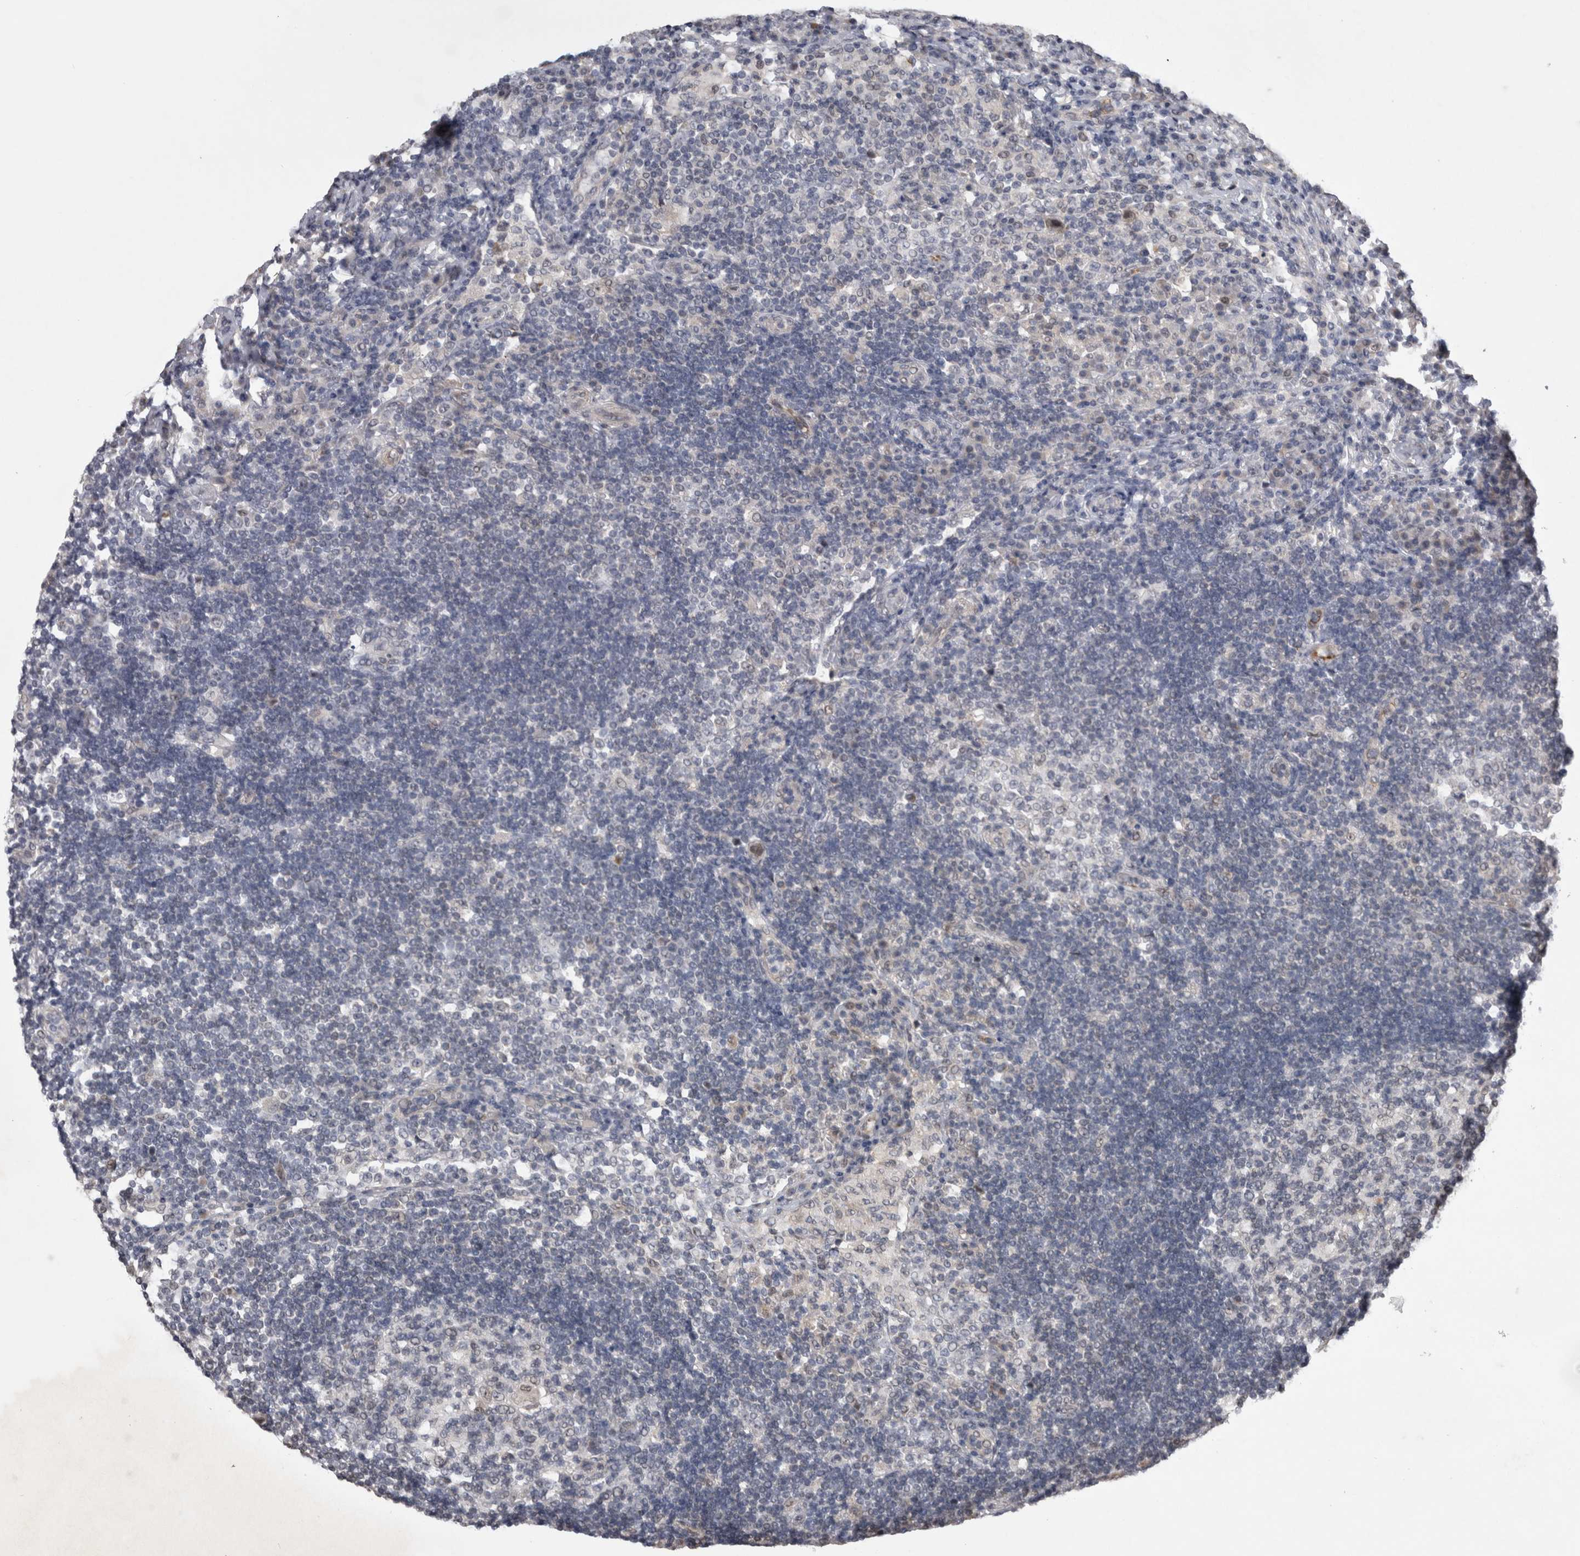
{"staining": {"intensity": "negative", "quantity": "none", "location": "none"}, "tissue": "lymph node", "cell_type": "Germinal center cells", "image_type": "normal", "snomed": [{"axis": "morphology", "description": "Normal tissue, NOS"}, {"axis": "topography", "description": "Lymph node"}], "caption": "Lymph node stained for a protein using IHC demonstrates no positivity germinal center cells.", "gene": "IFI44", "patient": {"sex": "female", "age": 53}}